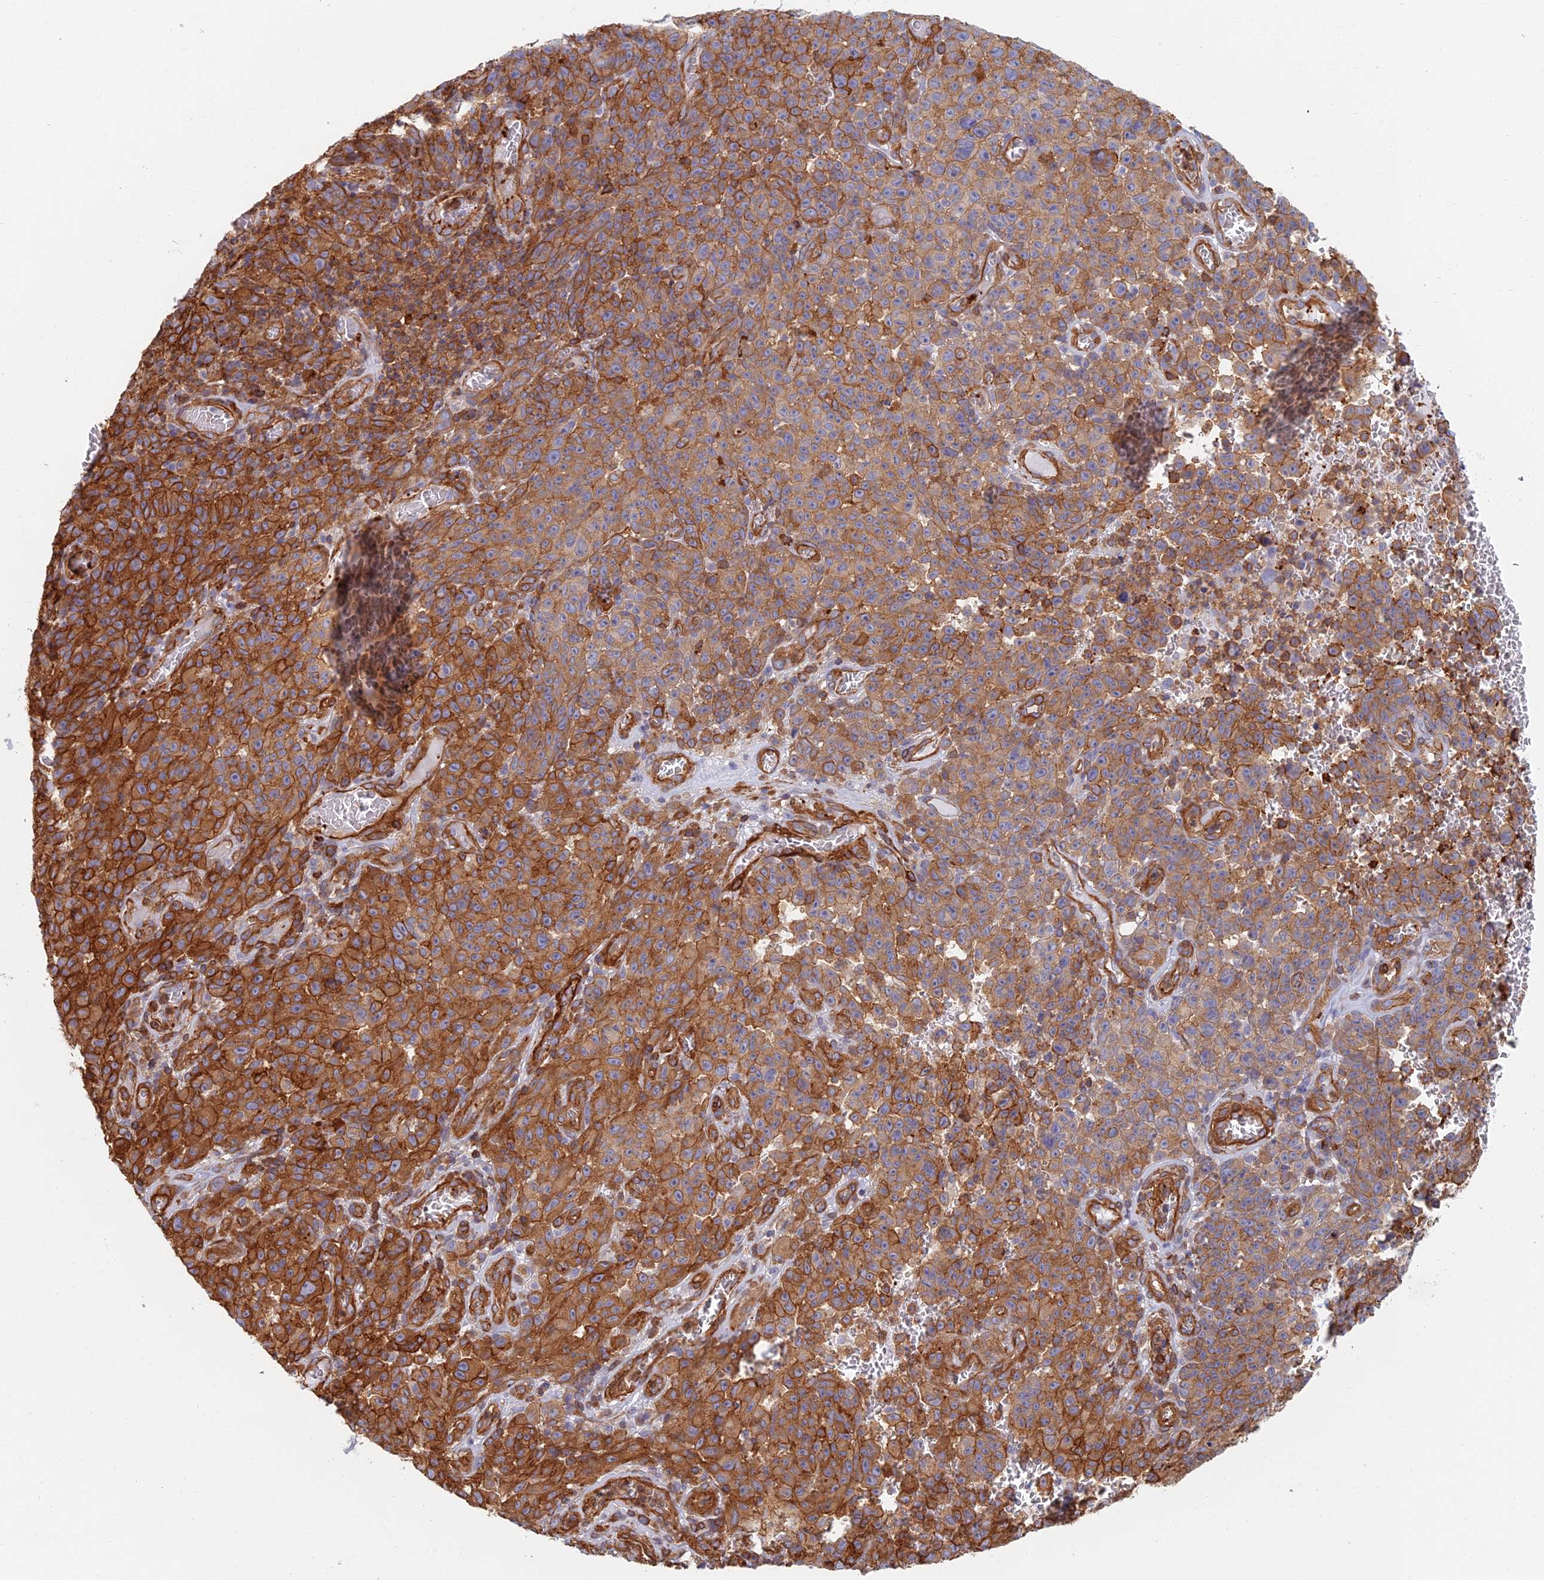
{"staining": {"intensity": "strong", "quantity": ">75%", "location": "cytoplasmic/membranous"}, "tissue": "melanoma", "cell_type": "Tumor cells", "image_type": "cancer", "snomed": [{"axis": "morphology", "description": "Malignant melanoma, NOS"}, {"axis": "topography", "description": "Skin"}], "caption": "This is an image of immunohistochemistry (IHC) staining of malignant melanoma, which shows strong staining in the cytoplasmic/membranous of tumor cells.", "gene": "PAK4", "patient": {"sex": "female", "age": 82}}